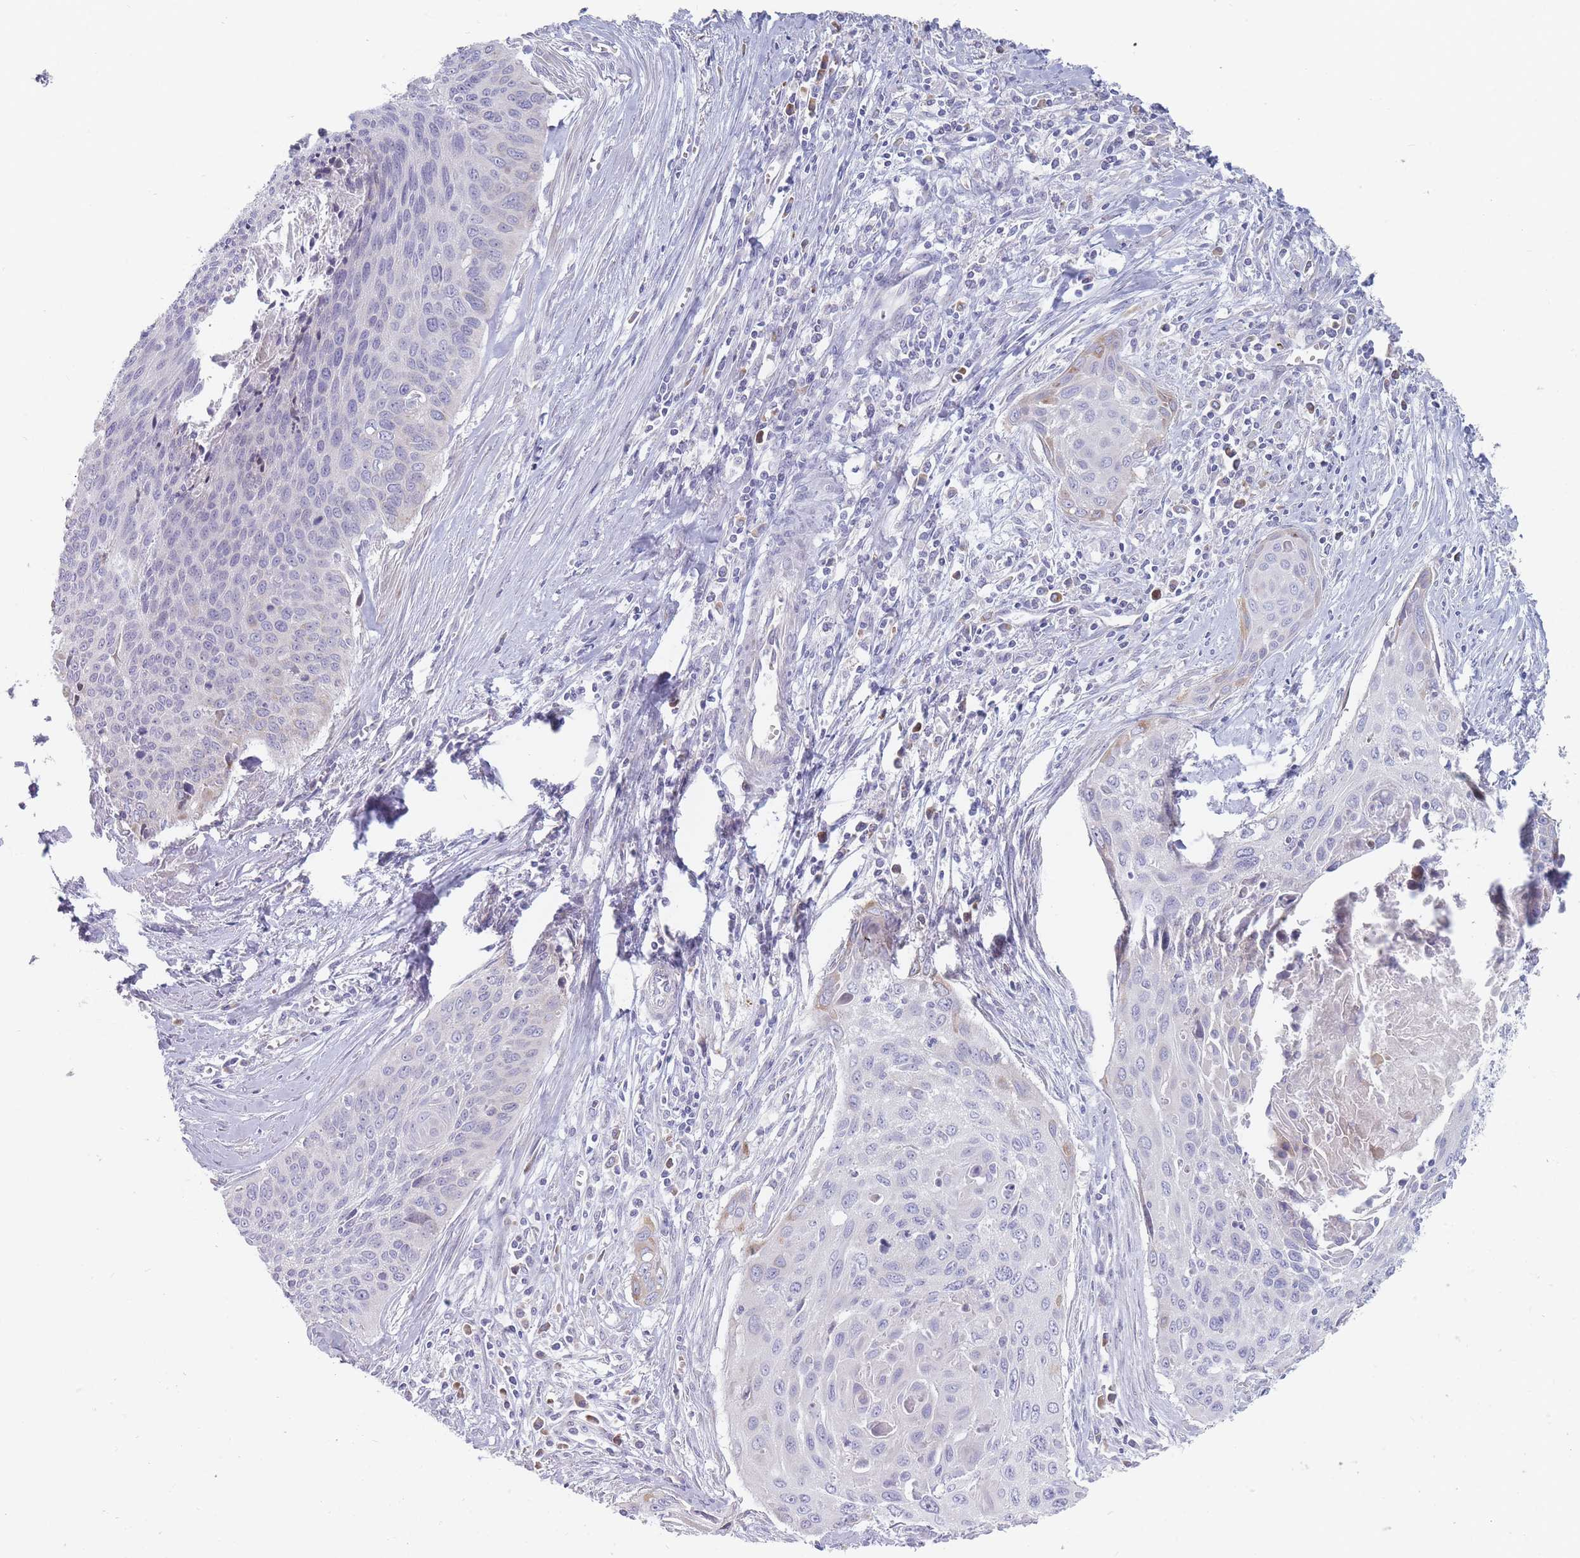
{"staining": {"intensity": "negative", "quantity": "none", "location": "none"}, "tissue": "cervical cancer", "cell_type": "Tumor cells", "image_type": "cancer", "snomed": [{"axis": "morphology", "description": "Squamous cell carcinoma, NOS"}, {"axis": "topography", "description": "Cervix"}], "caption": "A micrograph of human cervical cancer (squamous cell carcinoma) is negative for staining in tumor cells. (DAB immunohistochemistry (IHC) visualized using brightfield microscopy, high magnification).", "gene": "SPATS1", "patient": {"sex": "female", "age": 55}}